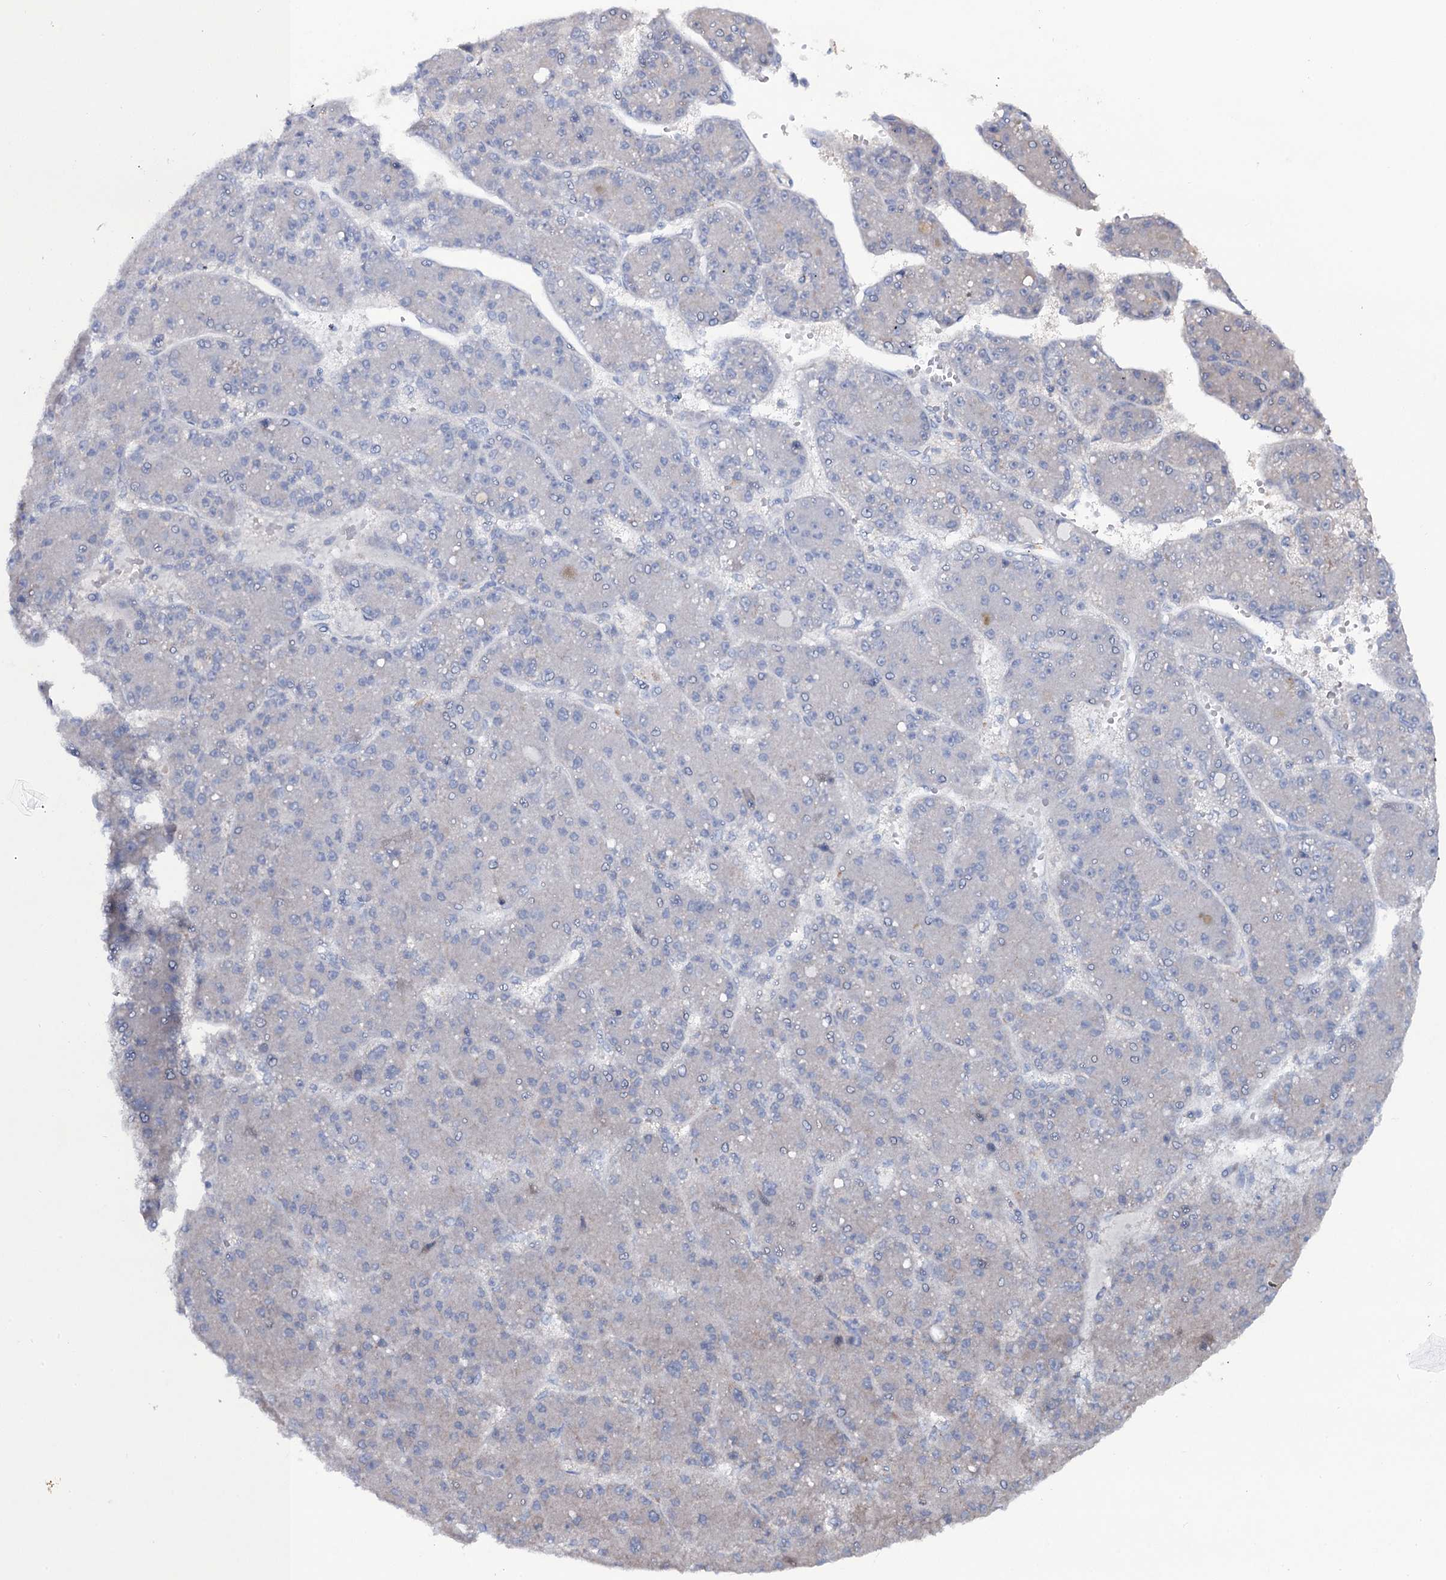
{"staining": {"intensity": "weak", "quantity": "<25%", "location": "cytoplasmic/membranous"}, "tissue": "liver cancer", "cell_type": "Tumor cells", "image_type": "cancer", "snomed": [{"axis": "morphology", "description": "Carcinoma, Hepatocellular, NOS"}, {"axis": "topography", "description": "Liver"}], "caption": "Tumor cells are negative for protein expression in human liver hepatocellular carcinoma.", "gene": "SNAP23", "patient": {"sex": "male", "age": 67}}